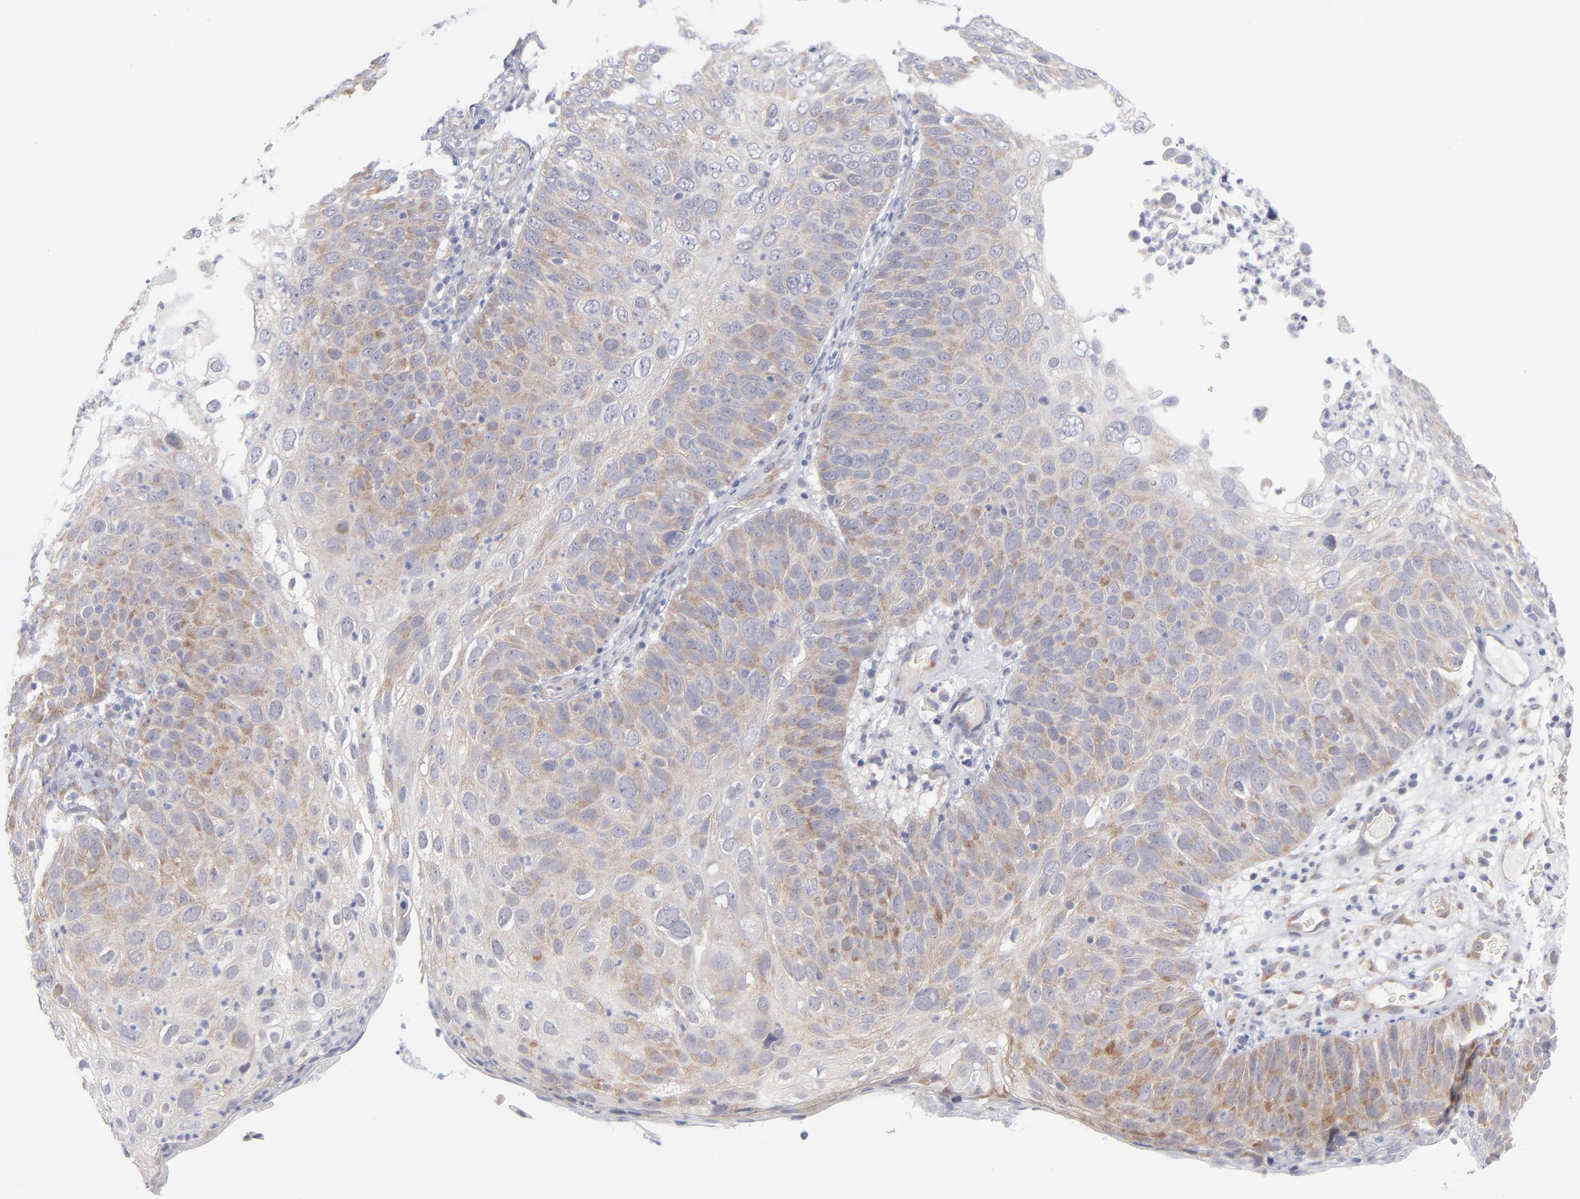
{"staining": {"intensity": "weak", "quantity": "25%-75%", "location": "cytoplasmic/membranous"}, "tissue": "skin cancer", "cell_type": "Tumor cells", "image_type": "cancer", "snomed": [{"axis": "morphology", "description": "Squamous cell carcinoma, NOS"}, {"axis": "topography", "description": "Skin"}], "caption": "Immunohistochemical staining of human skin squamous cell carcinoma displays low levels of weak cytoplasmic/membranous expression in approximately 25%-75% of tumor cells.", "gene": "RPS24", "patient": {"sex": "male", "age": 87}}